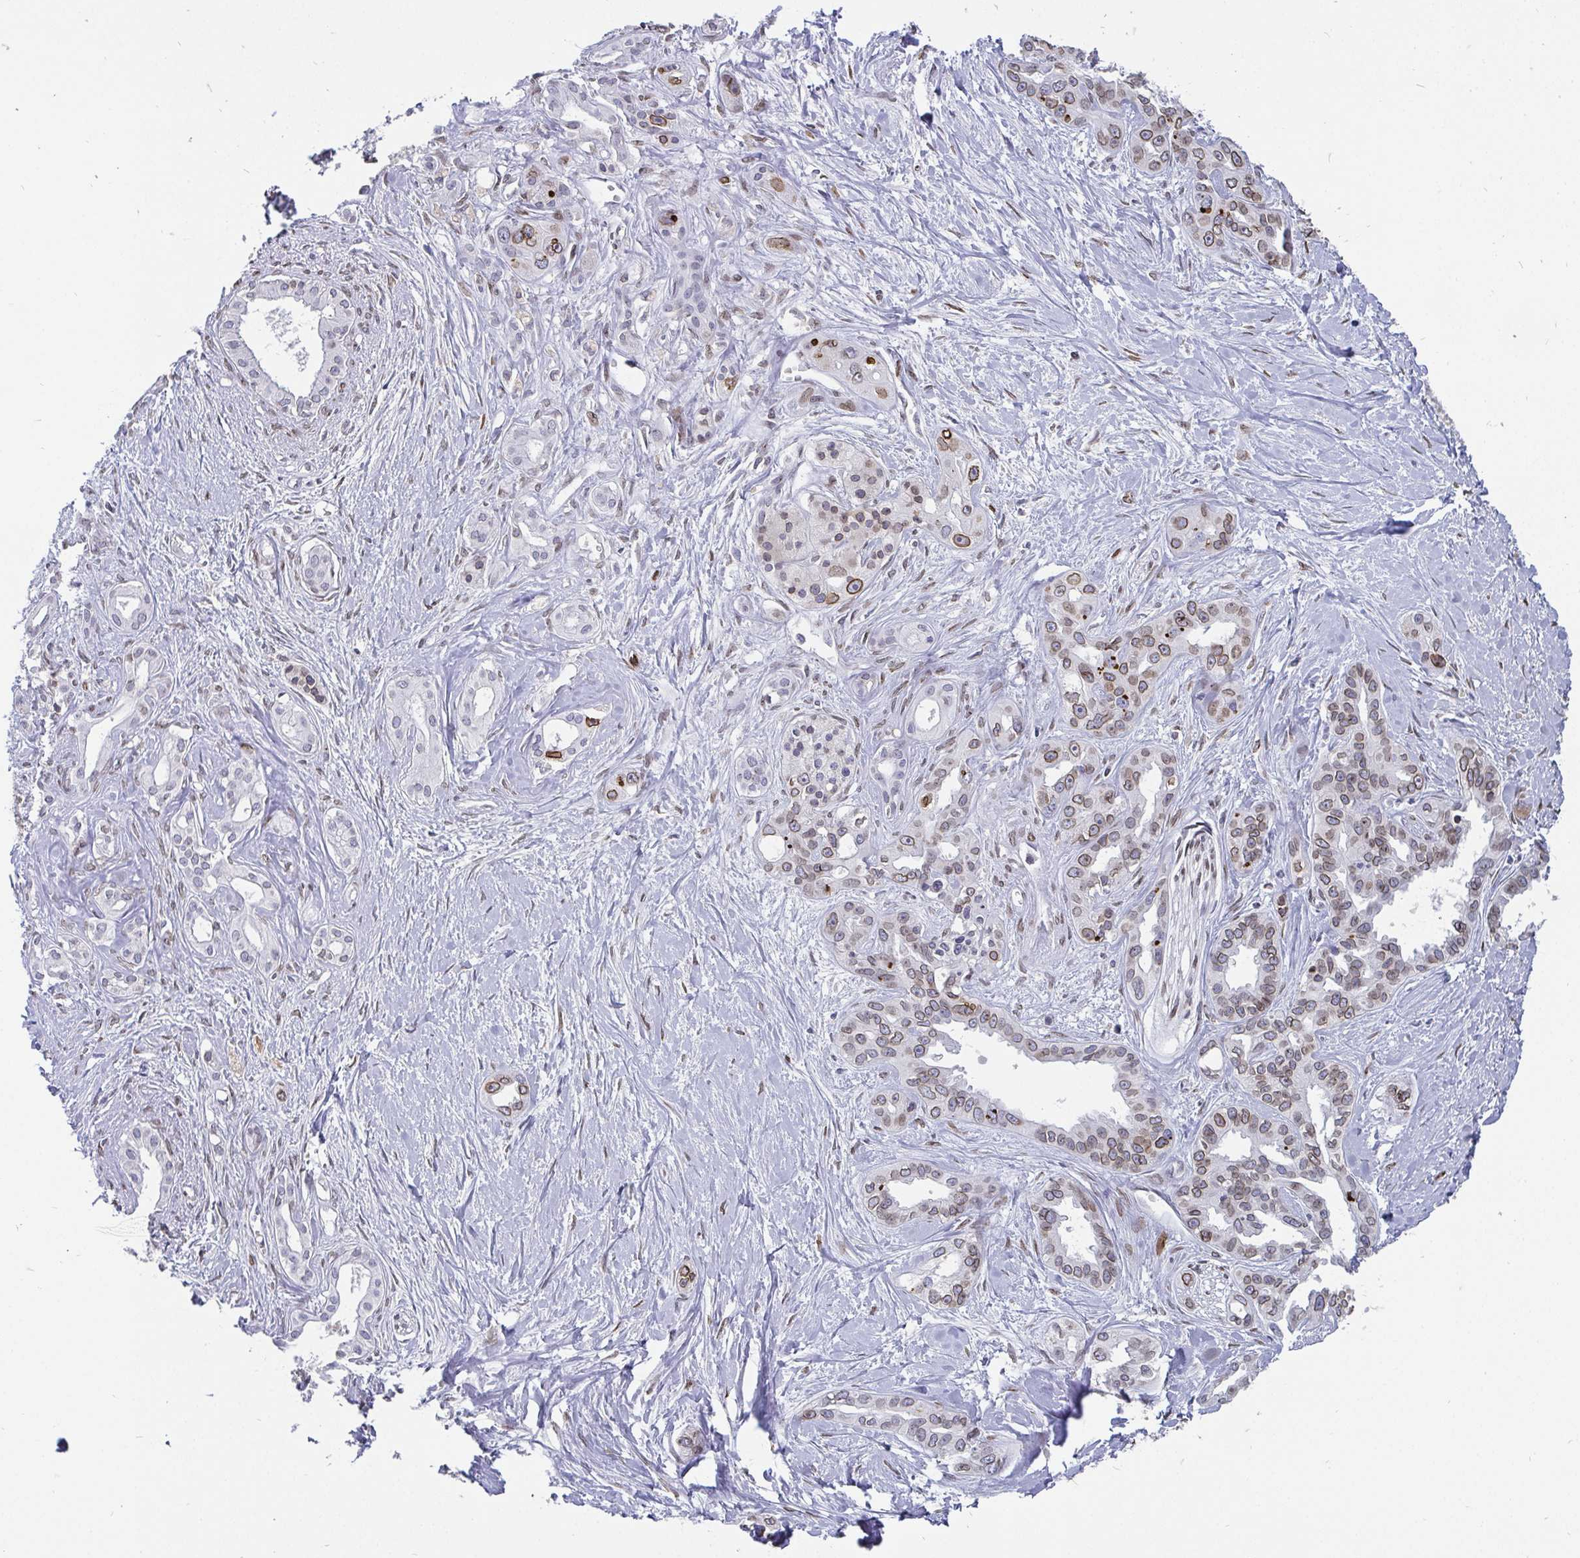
{"staining": {"intensity": "moderate", "quantity": "<25%", "location": "cytoplasmic/membranous,nuclear"}, "tissue": "pancreatic cancer", "cell_type": "Tumor cells", "image_type": "cancer", "snomed": [{"axis": "morphology", "description": "Adenocarcinoma, NOS"}, {"axis": "topography", "description": "Pancreas"}], "caption": "Immunohistochemical staining of human pancreatic cancer (adenocarcinoma) exhibits low levels of moderate cytoplasmic/membranous and nuclear protein positivity in approximately <25% of tumor cells.", "gene": "EMD", "patient": {"sex": "female", "age": 50}}